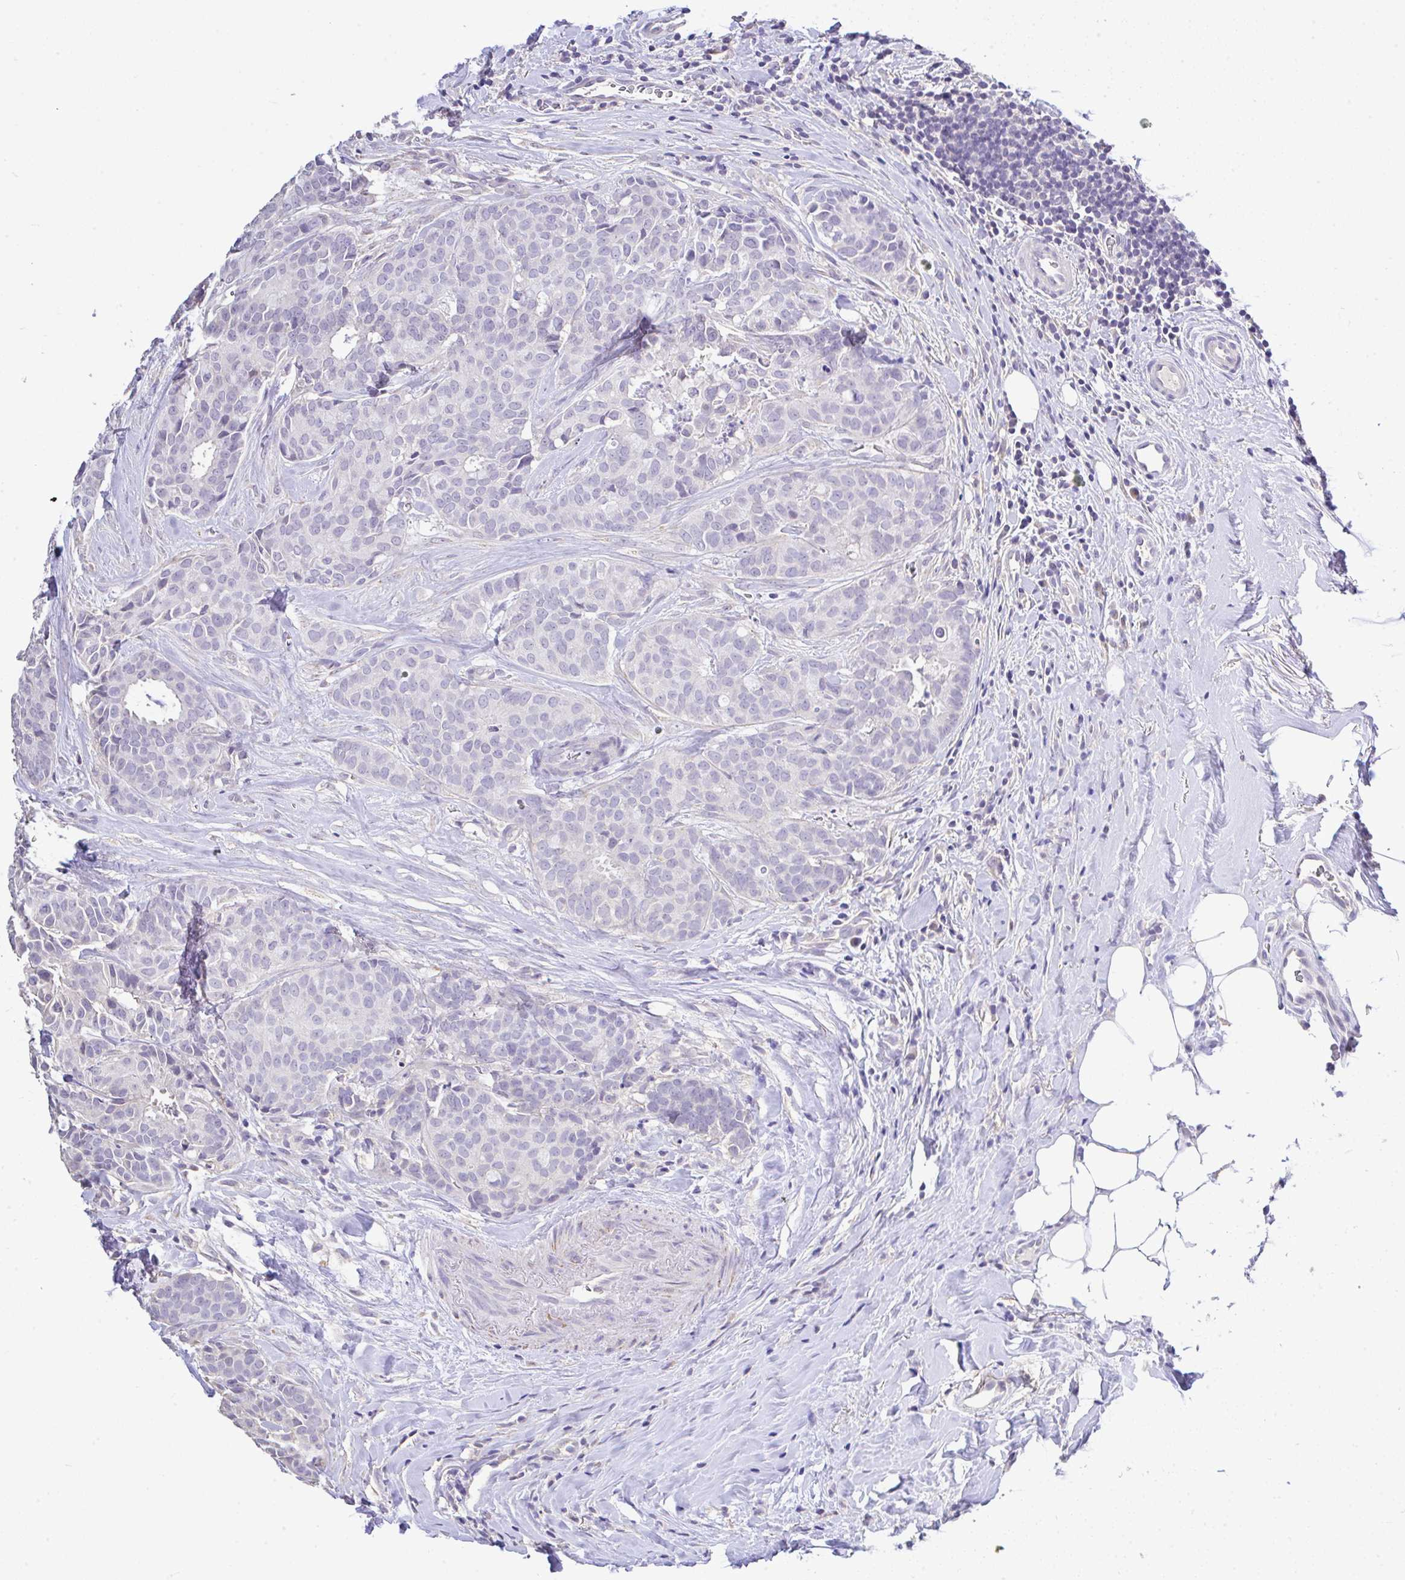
{"staining": {"intensity": "negative", "quantity": "none", "location": "none"}, "tissue": "breast cancer", "cell_type": "Tumor cells", "image_type": "cancer", "snomed": [{"axis": "morphology", "description": "Duct carcinoma"}, {"axis": "topography", "description": "Breast"}], "caption": "Image shows no significant protein staining in tumor cells of breast cancer.", "gene": "CTU1", "patient": {"sex": "female", "age": 84}}